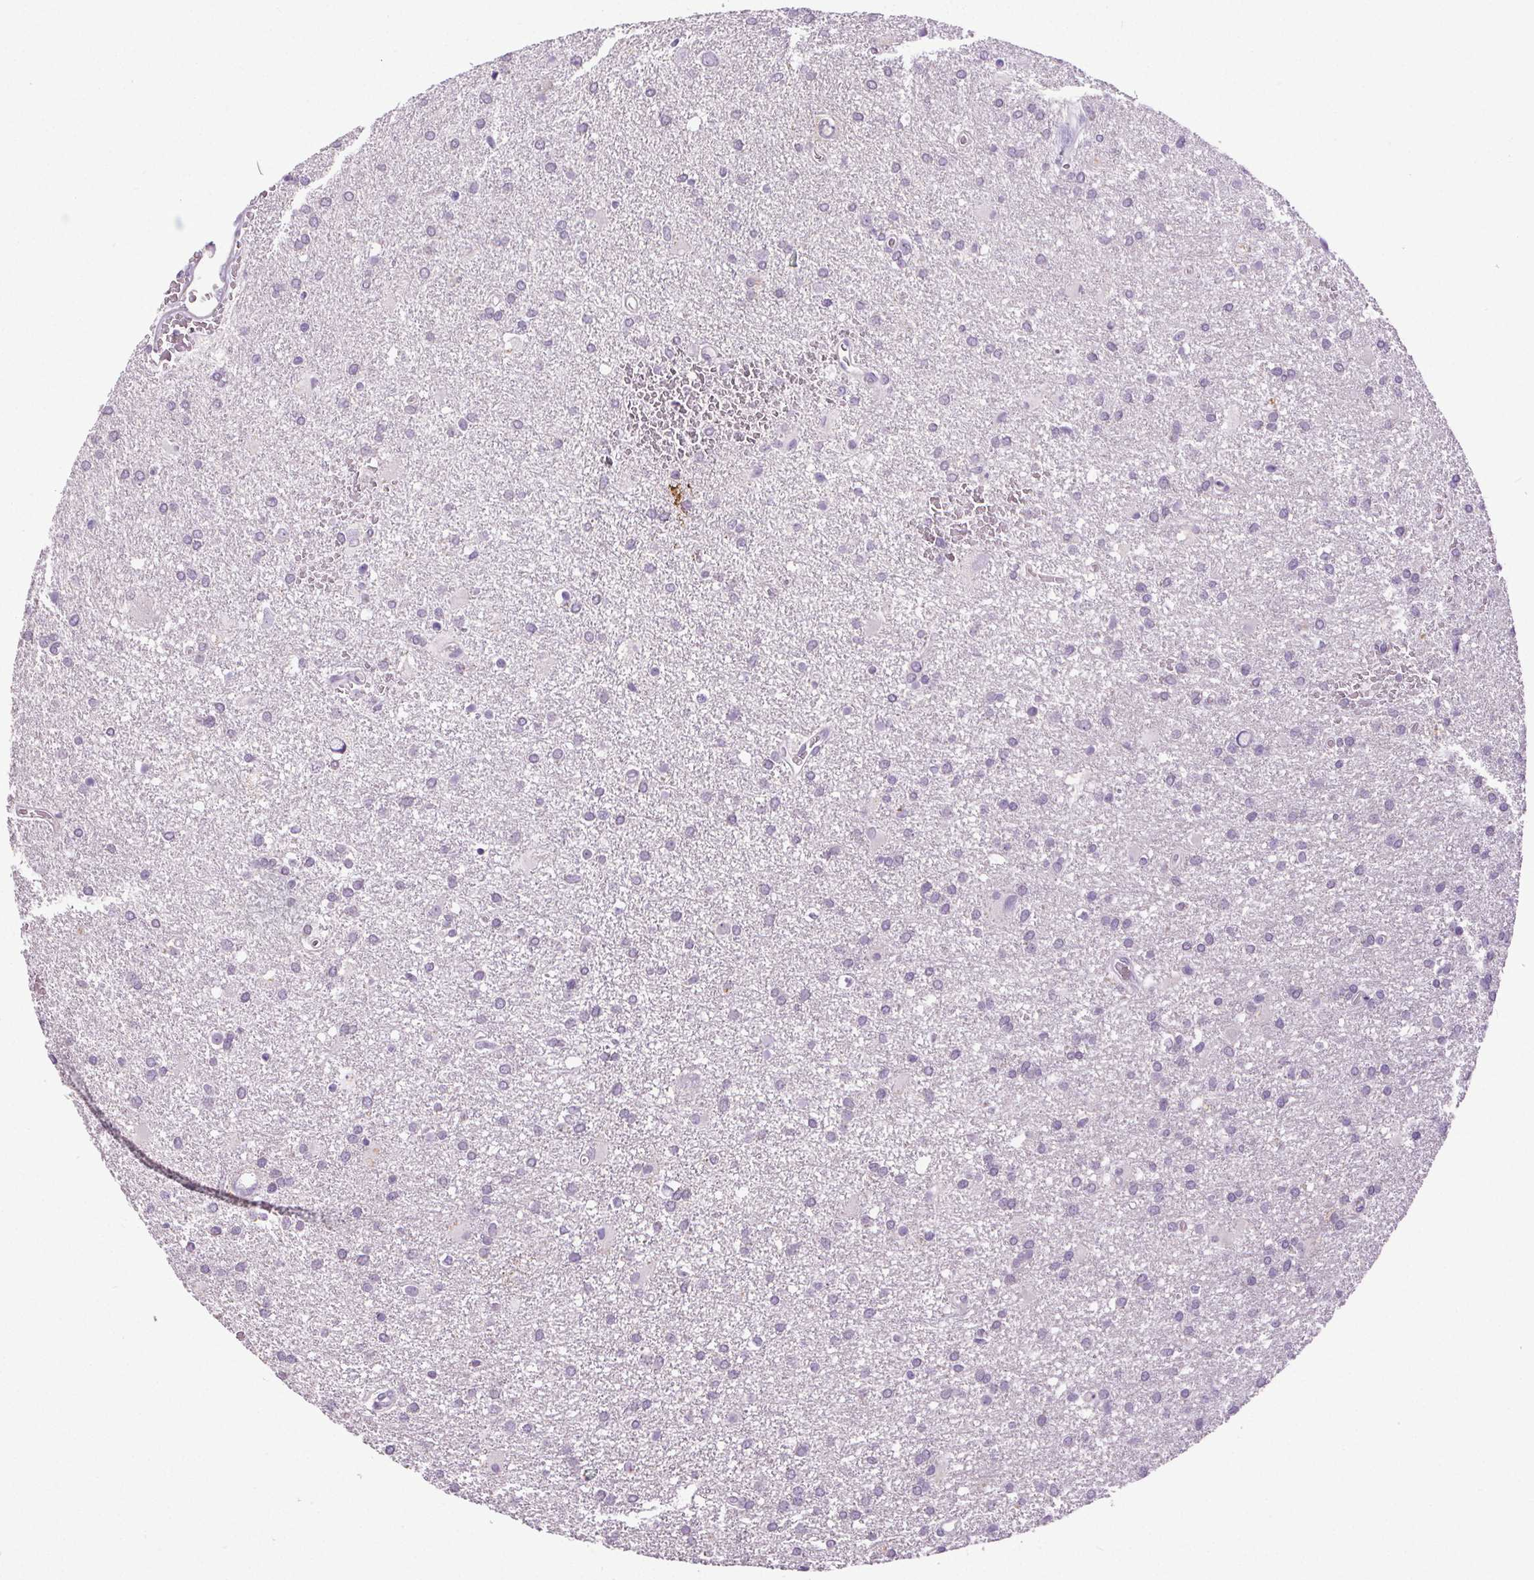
{"staining": {"intensity": "negative", "quantity": "none", "location": "none"}, "tissue": "glioma", "cell_type": "Tumor cells", "image_type": "cancer", "snomed": [{"axis": "morphology", "description": "Glioma, malignant, Low grade"}, {"axis": "topography", "description": "Brain"}], "caption": "The histopathology image exhibits no staining of tumor cells in low-grade glioma (malignant).", "gene": "GPIHBP1", "patient": {"sex": "male", "age": 66}}